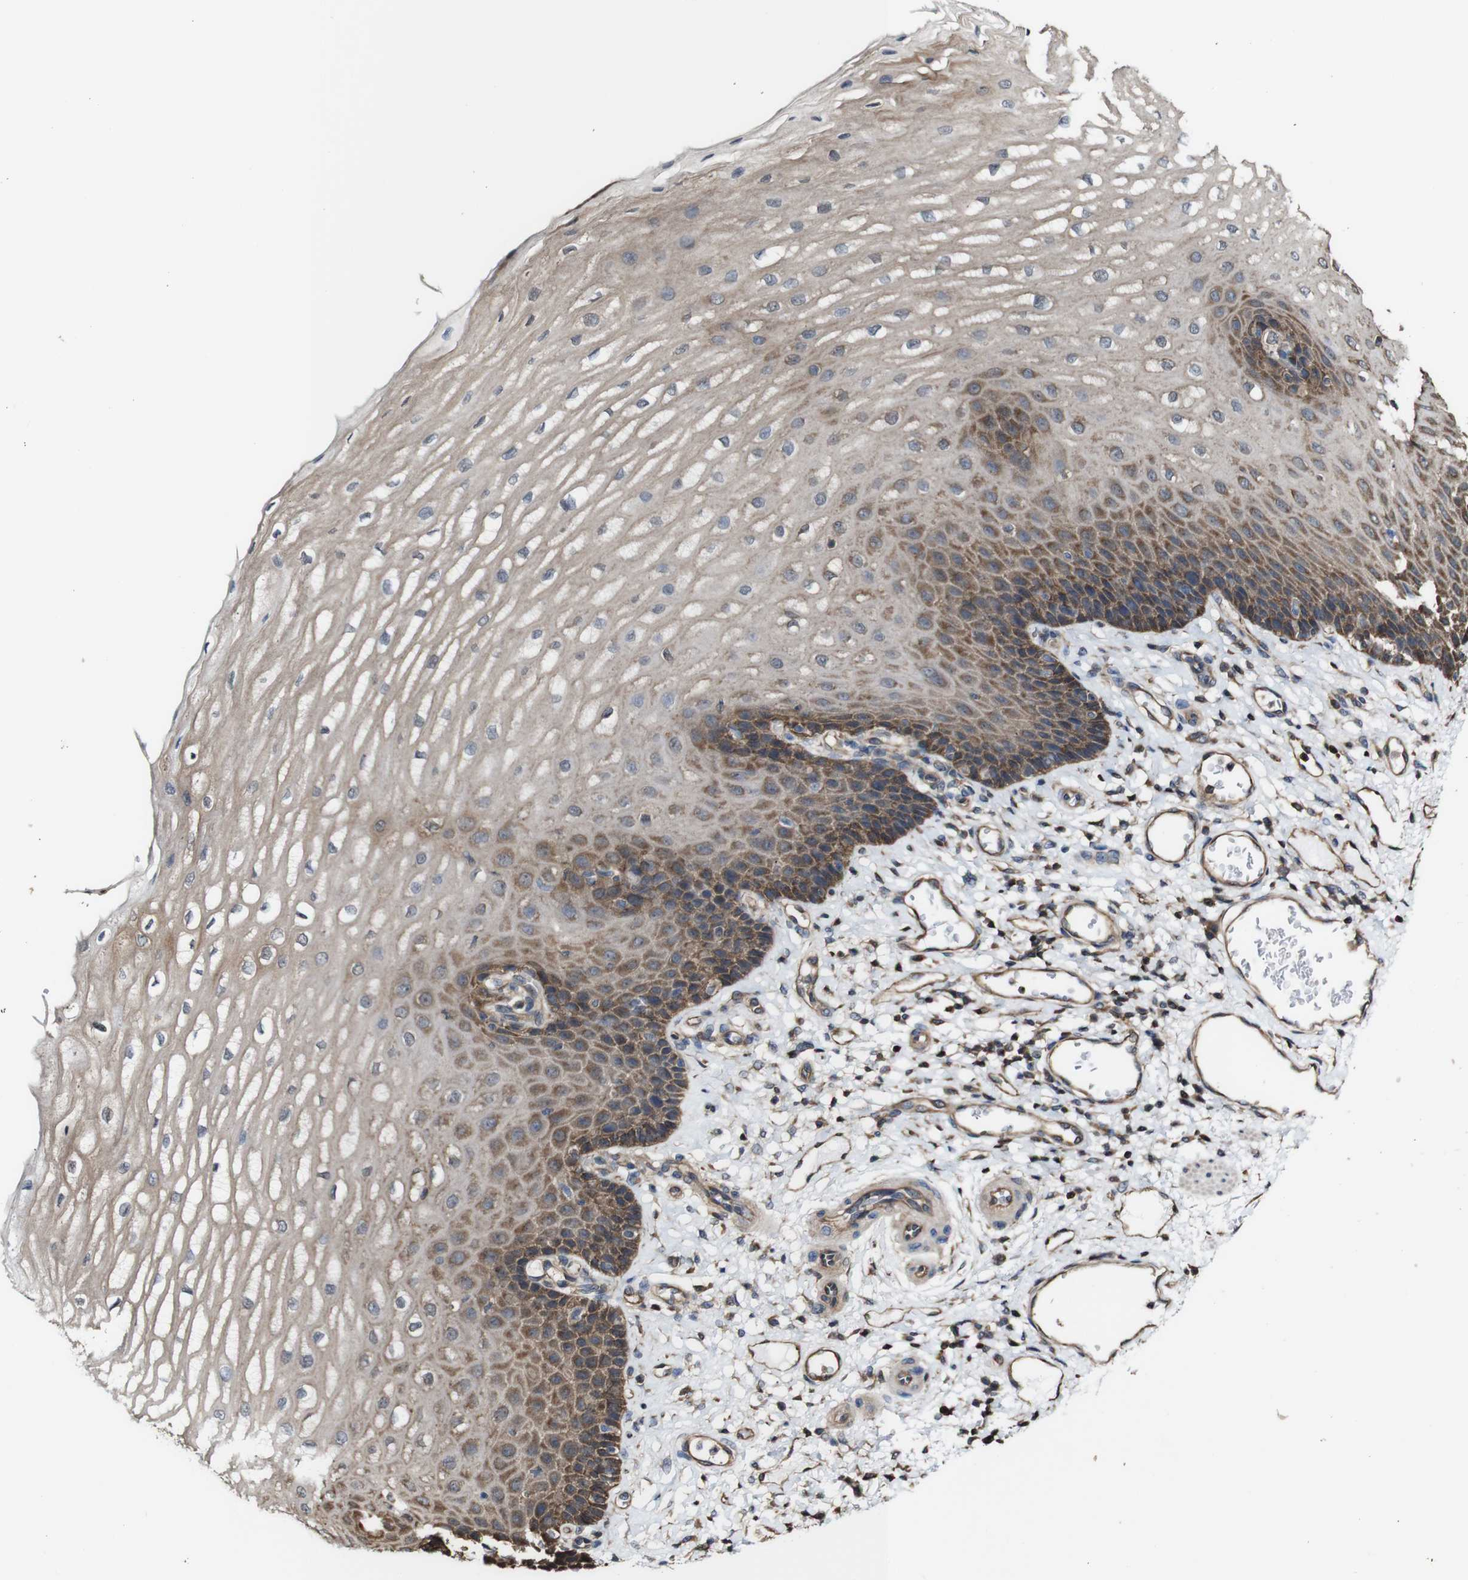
{"staining": {"intensity": "moderate", "quantity": ">75%", "location": "cytoplasmic/membranous"}, "tissue": "esophagus", "cell_type": "Squamous epithelial cells", "image_type": "normal", "snomed": [{"axis": "morphology", "description": "Normal tissue, NOS"}, {"axis": "topography", "description": "Esophagus"}], "caption": "Protein expression analysis of normal esophagus exhibits moderate cytoplasmic/membranous expression in about >75% of squamous epithelial cells. (Brightfield microscopy of DAB IHC at high magnification).", "gene": "PTPRR", "patient": {"sex": "male", "age": 54}}